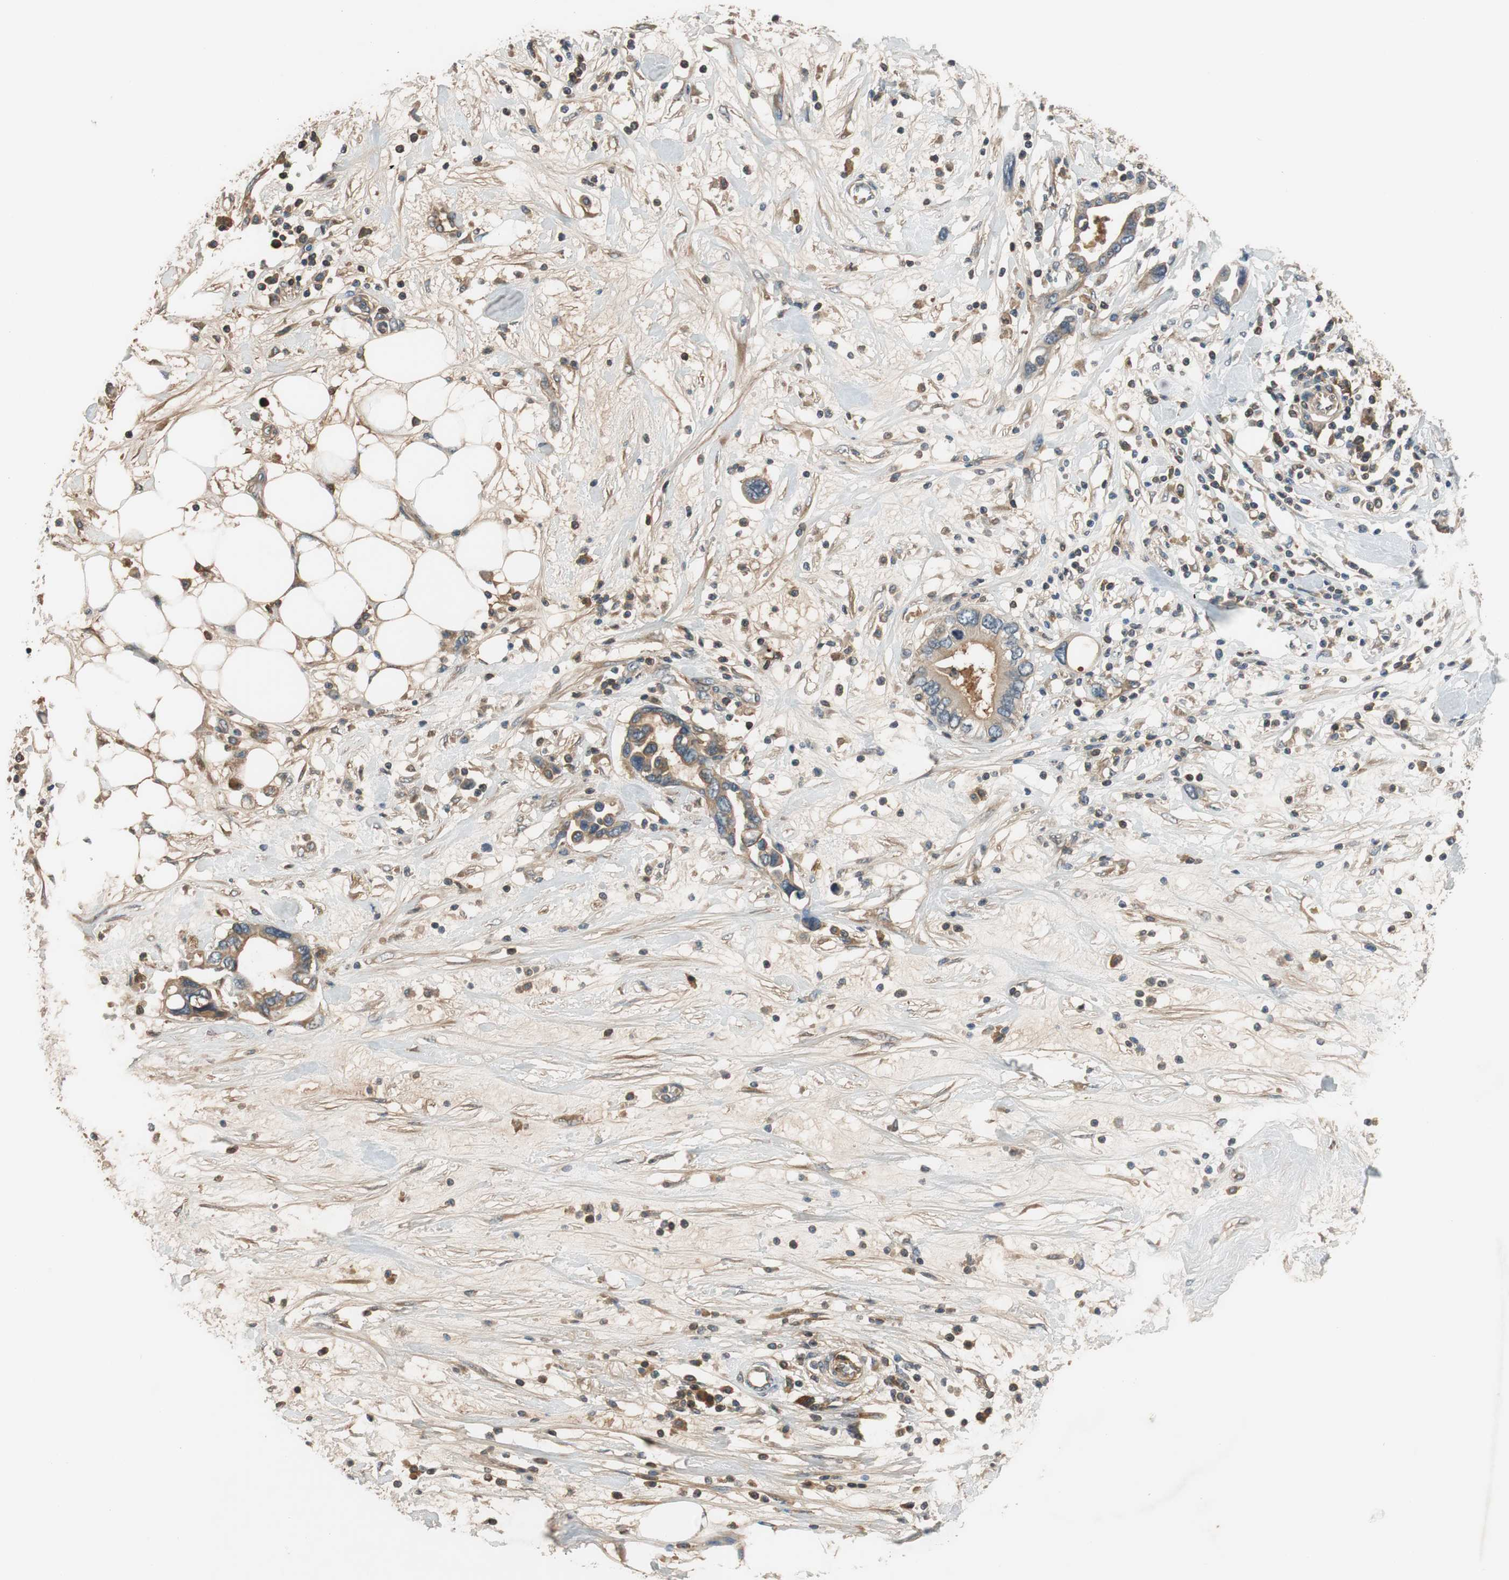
{"staining": {"intensity": "weak", "quantity": ">75%", "location": "cytoplasmic/membranous"}, "tissue": "pancreatic cancer", "cell_type": "Tumor cells", "image_type": "cancer", "snomed": [{"axis": "morphology", "description": "Adenocarcinoma, NOS"}, {"axis": "topography", "description": "Pancreas"}], "caption": "A micrograph showing weak cytoplasmic/membranous staining in approximately >75% of tumor cells in pancreatic cancer, as visualized by brown immunohistochemical staining.", "gene": "C4A", "patient": {"sex": "female", "age": 57}}